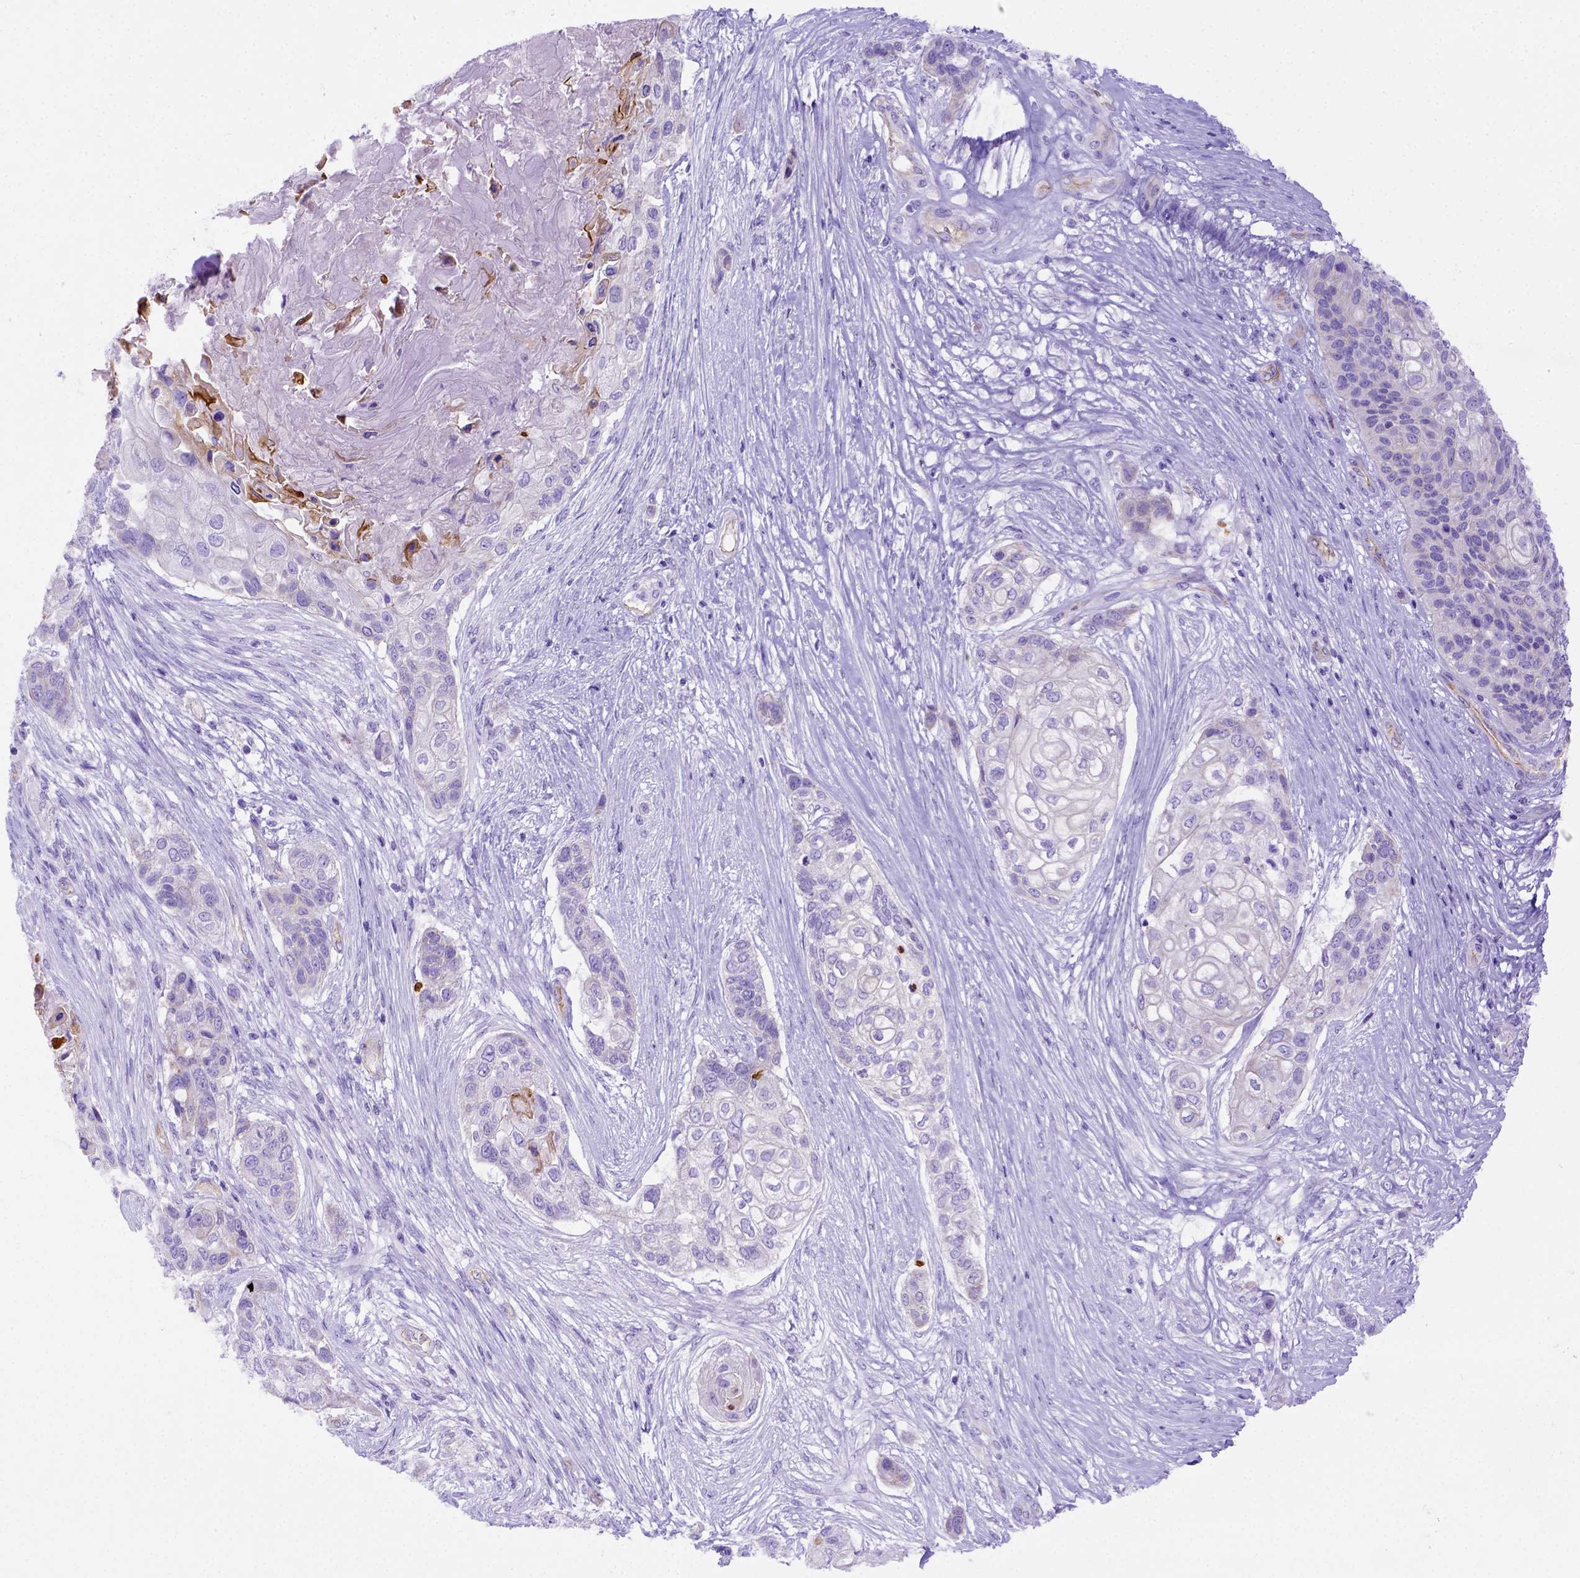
{"staining": {"intensity": "negative", "quantity": "none", "location": "none"}, "tissue": "lung cancer", "cell_type": "Tumor cells", "image_type": "cancer", "snomed": [{"axis": "morphology", "description": "Squamous cell carcinoma, NOS"}, {"axis": "topography", "description": "Lung"}], "caption": "The photomicrograph exhibits no staining of tumor cells in lung cancer (squamous cell carcinoma). Brightfield microscopy of immunohistochemistry (IHC) stained with DAB (3,3'-diaminobenzidine) (brown) and hematoxylin (blue), captured at high magnification.", "gene": "LRRC18", "patient": {"sex": "male", "age": 69}}